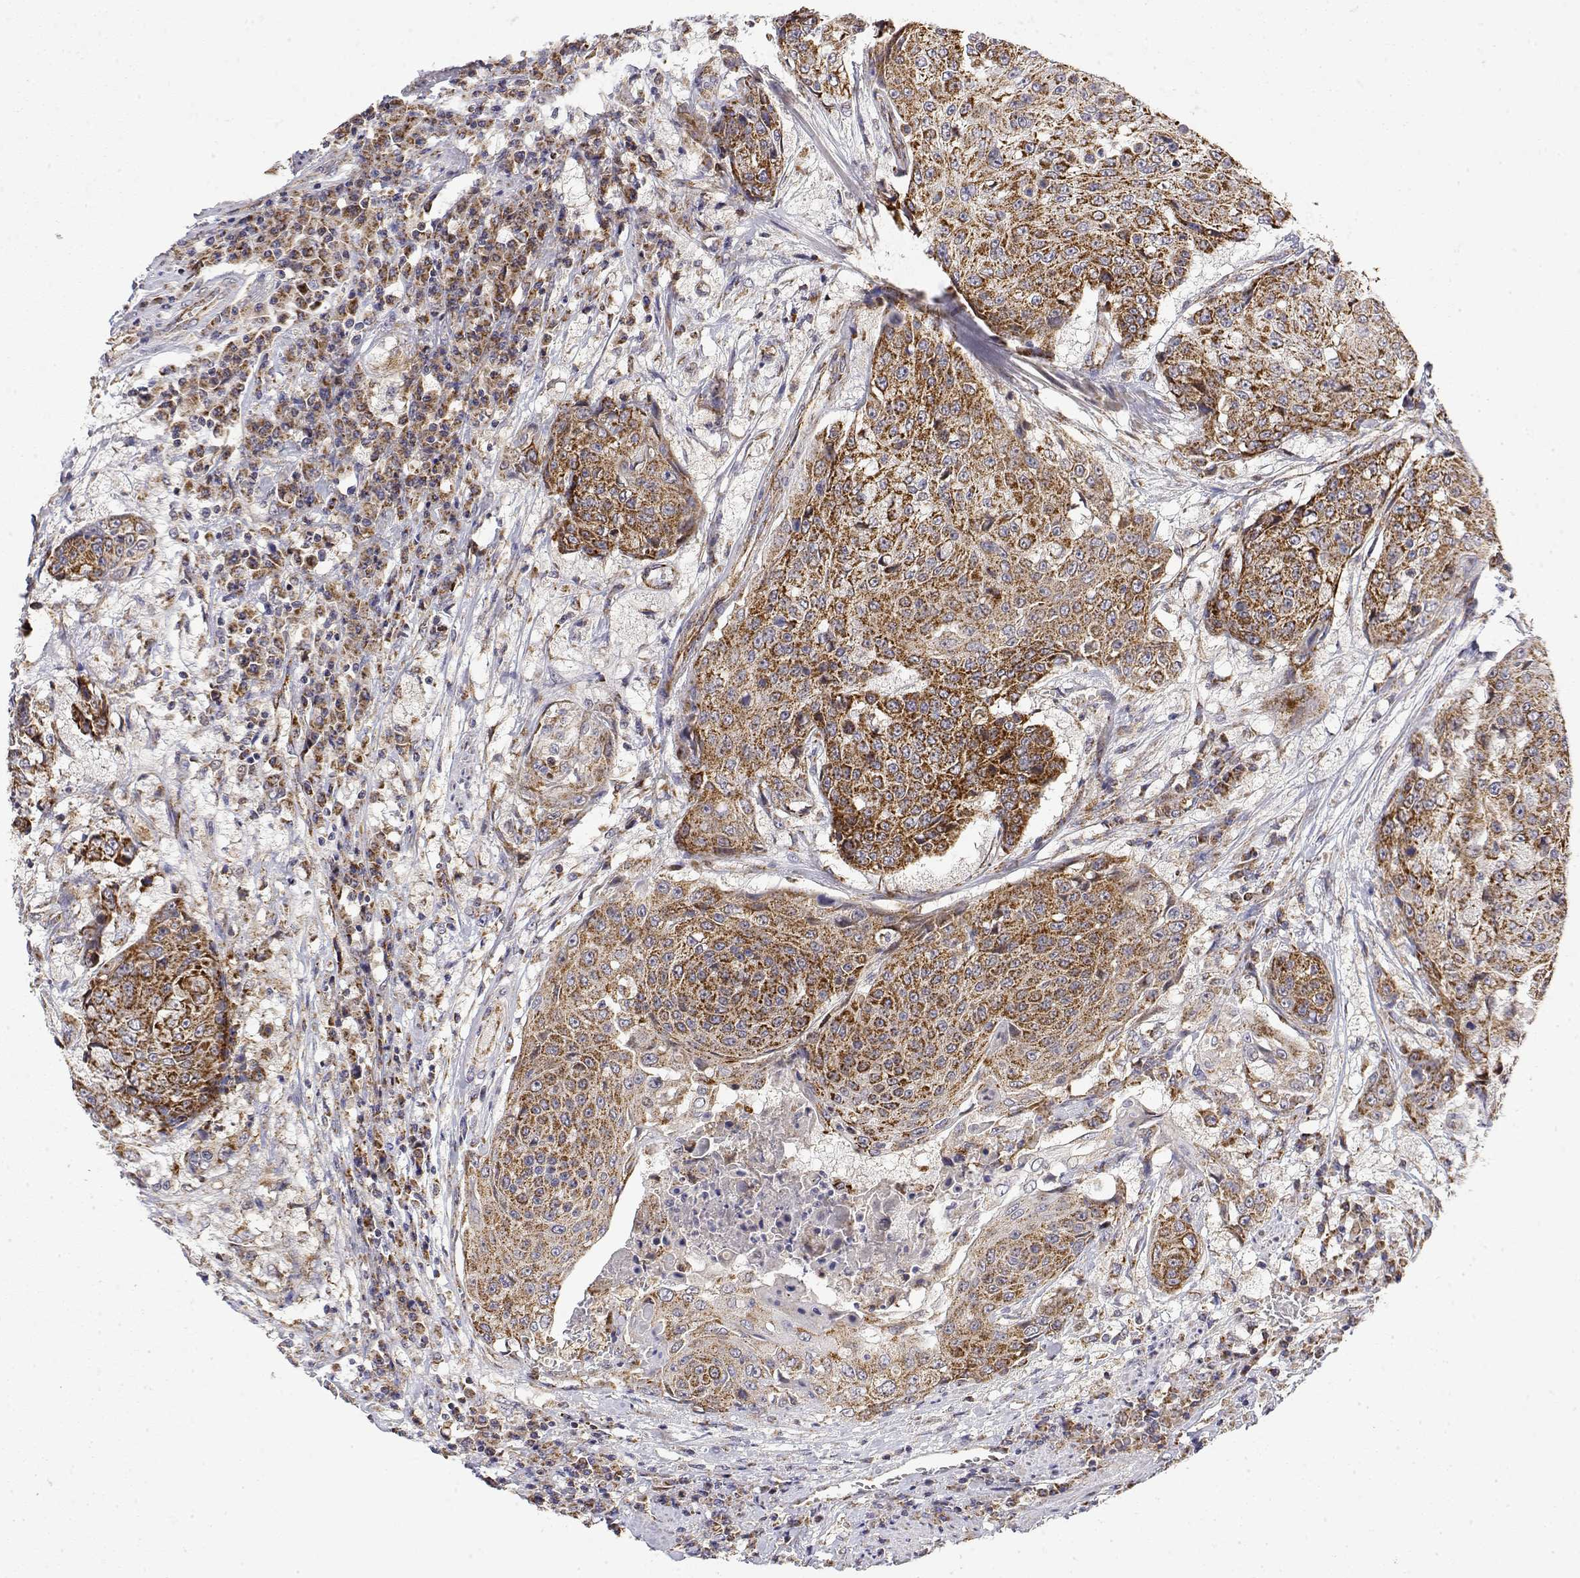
{"staining": {"intensity": "strong", "quantity": ">75%", "location": "cytoplasmic/membranous"}, "tissue": "urothelial cancer", "cell_type": "Tumor cells", "image_type": "cancer", "snomed": [{"axis": "morphology", "description": "Urothelial carcinoma, High grade"}, {"axis": "topography", "description": "Urinary bladder"}], "caption": "Urothelial cancer was stained to show a protein in brown. There is high levels of strong cytoplasmic/membranous positivity in approximately >75% of tumor cells.", "gene": "GADD45GIP1", "patient": {"sex": "female", "age": 63}}